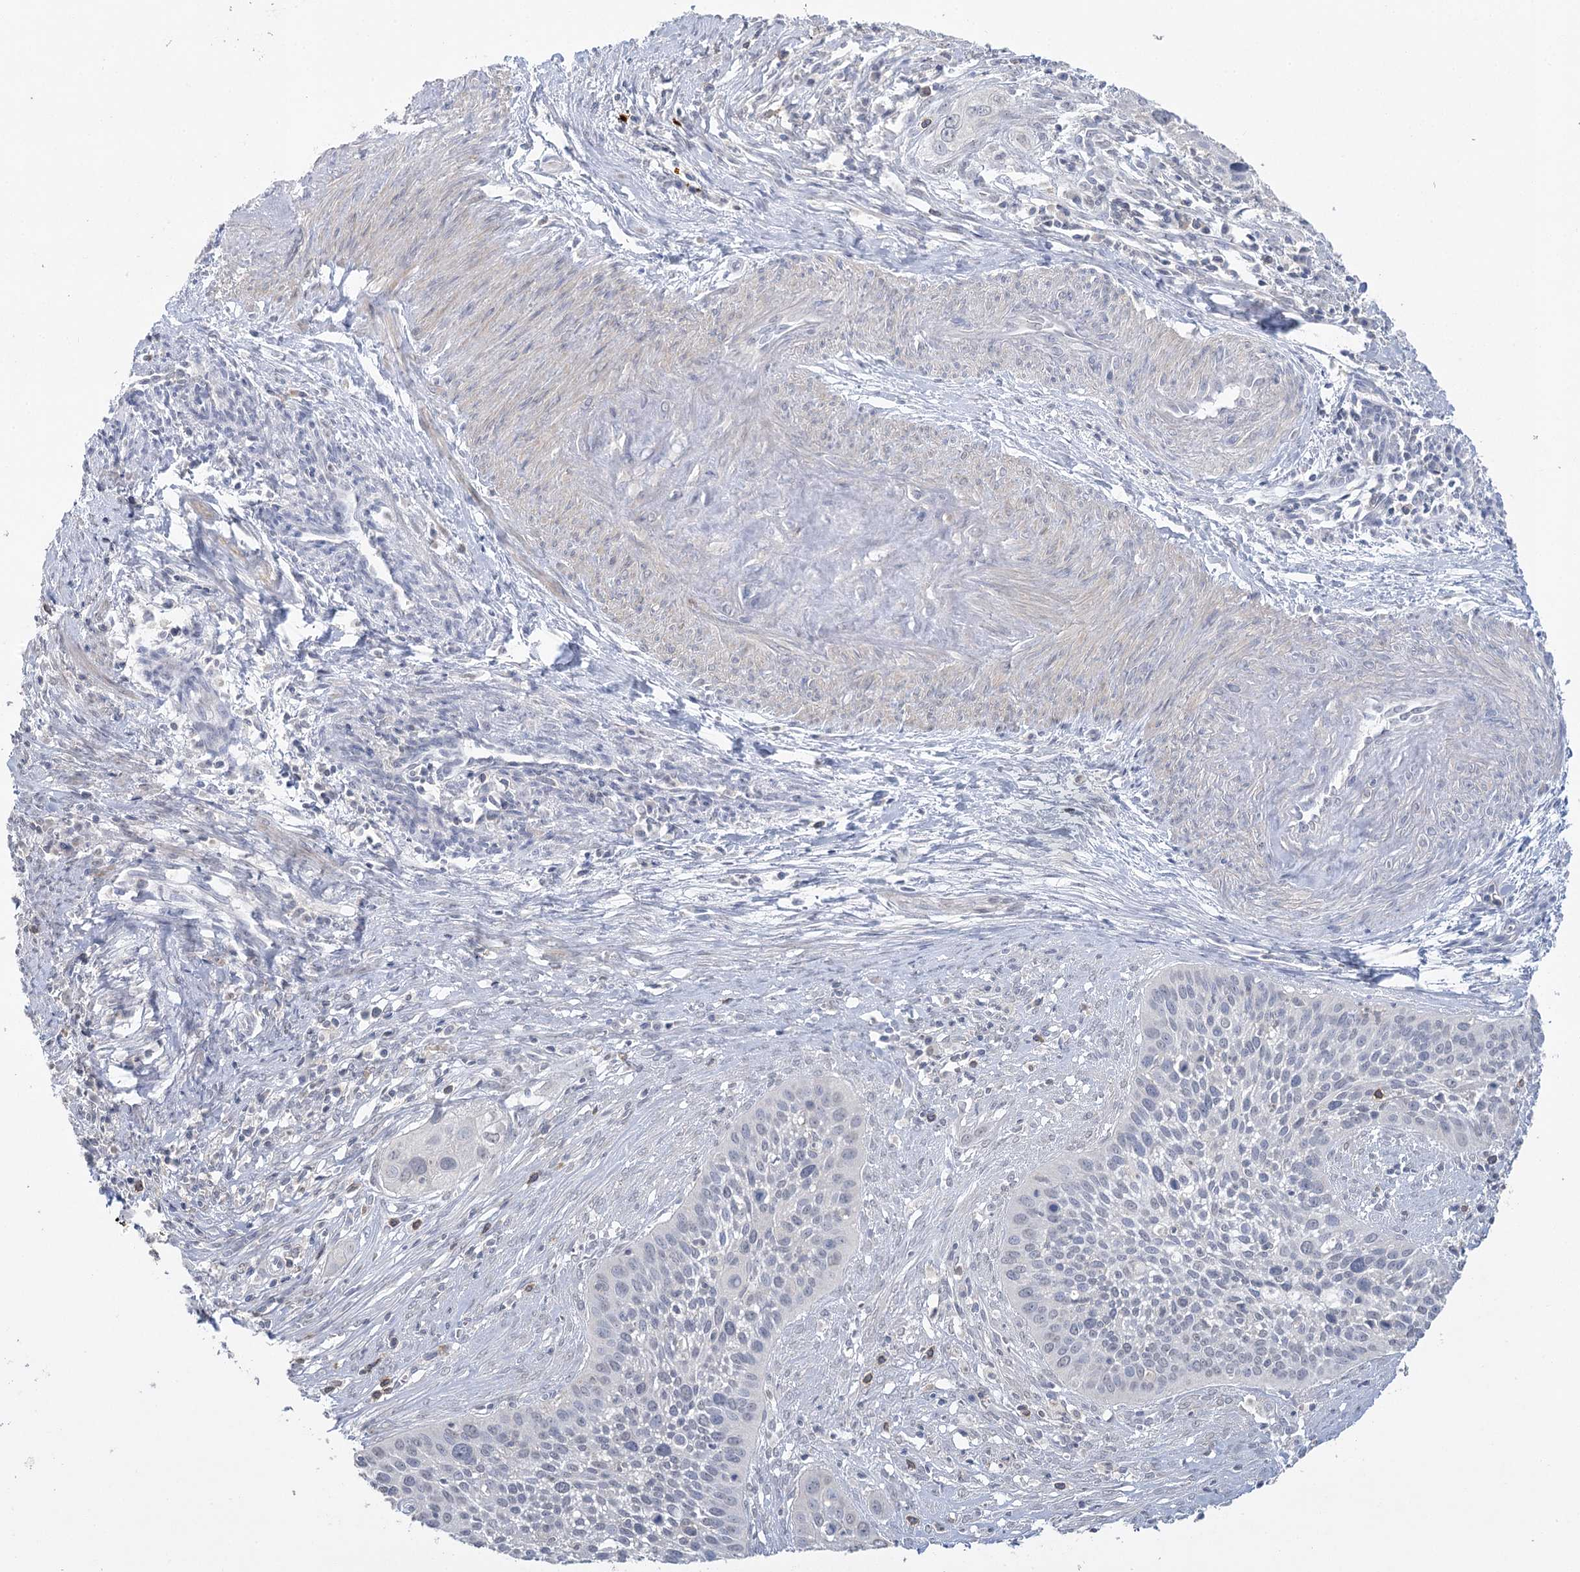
{"staining": {"intensity": "negative", "quantity": "none", "location": "none"}, "tissue": "cervical cancer", "cell_type": "Tumor cells", "image_type": "cancer", "snomed": [{"axis": "morphology", "description": "Squamous cell carcinoma, NOS"}, {"axis": "topography", "description": "Cervix"}], "caption": "This is an immunohistochemistry histopathology image of cervical cancer (squamous cell carcinoma). There is no positivity in tumor cells.", "gene": "TRAF3IP1", "patient": {"sex": "female", "age": 34}}